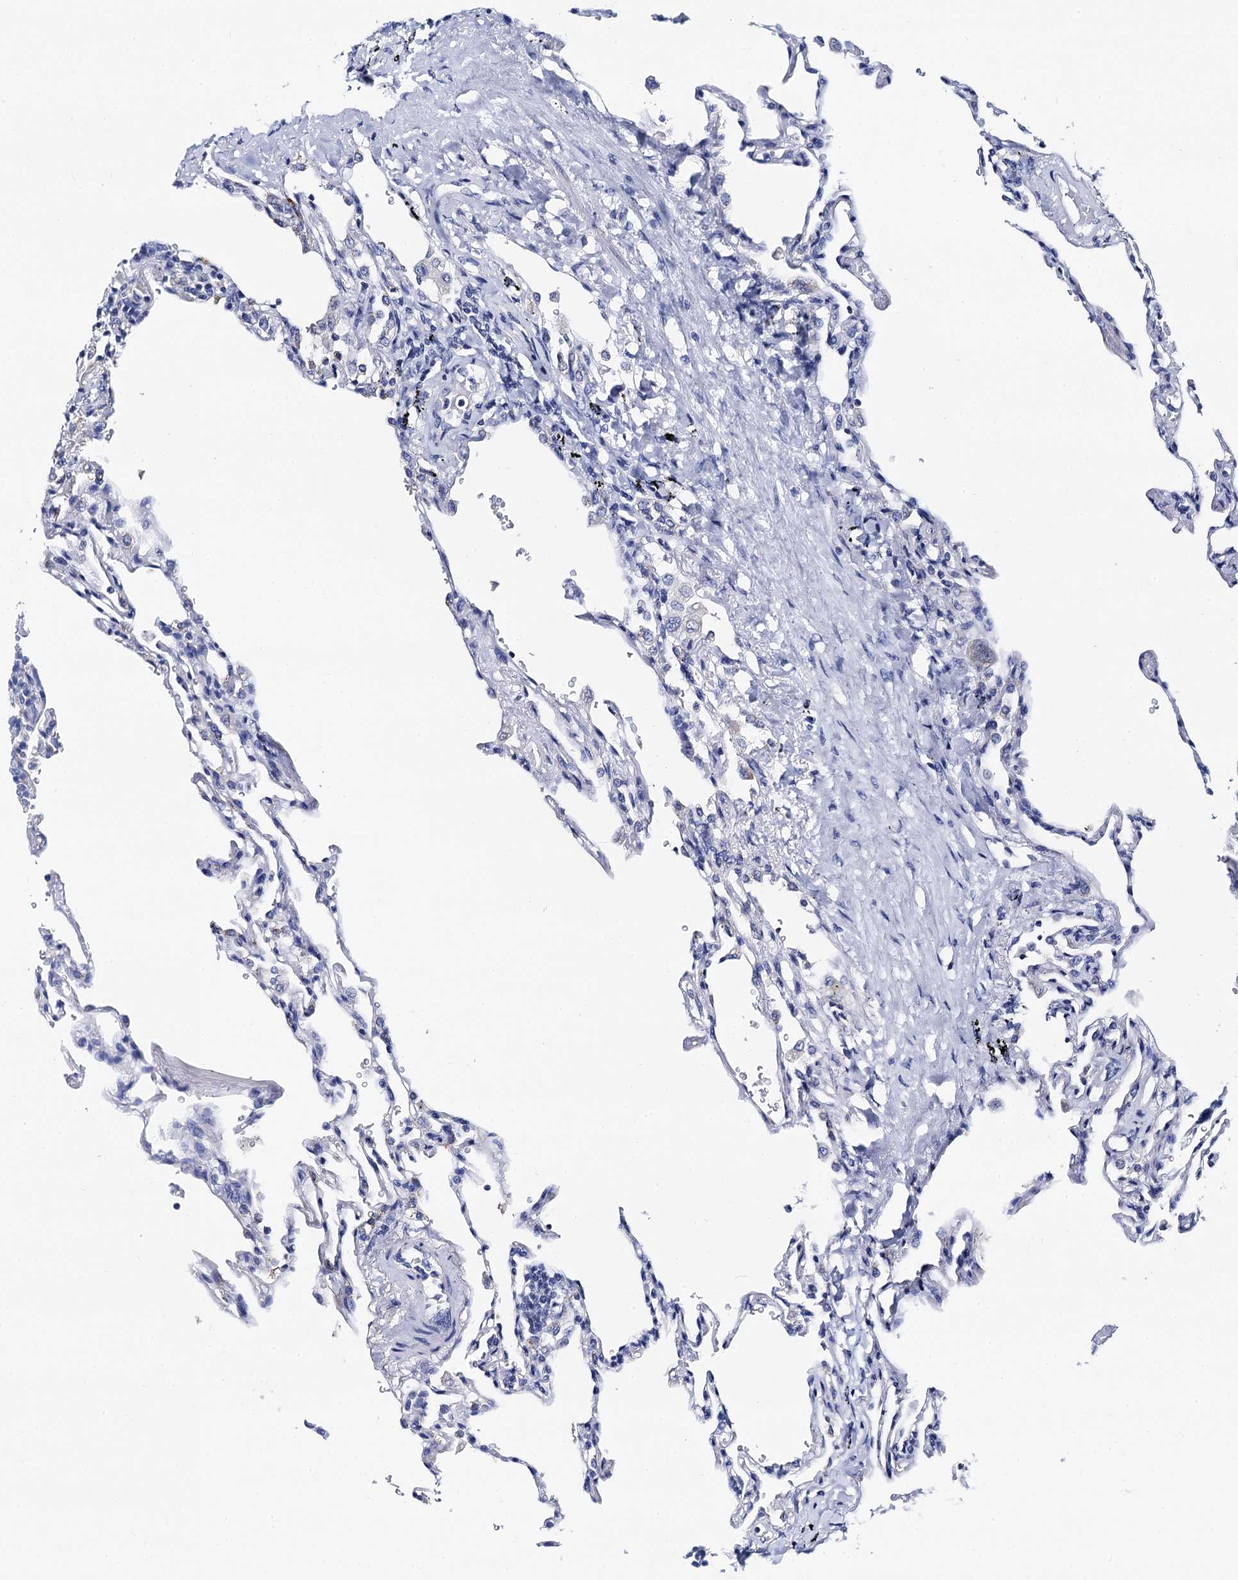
{"staining": {"intensity": "negative", "quantity": "none", "location": "none"}, "tissue": "lung", "cell_type": "Alveolar cells", "image_type": "normal", "snomed": [{"axis": "morphology", "description": "Normal tissue, NOS"}, {"axis": "topography", "description": "Lung"}], "caption": "Alveolar cells are negative for protein expression in unremarkable human lung. (Stains: DAB immunohistochemistry with hematoxylin counter stain, Microscopy: brightfield microscopy at high magnification).", "gene": "ACADSB", "patient": {"sex": "male", "age": 59}}